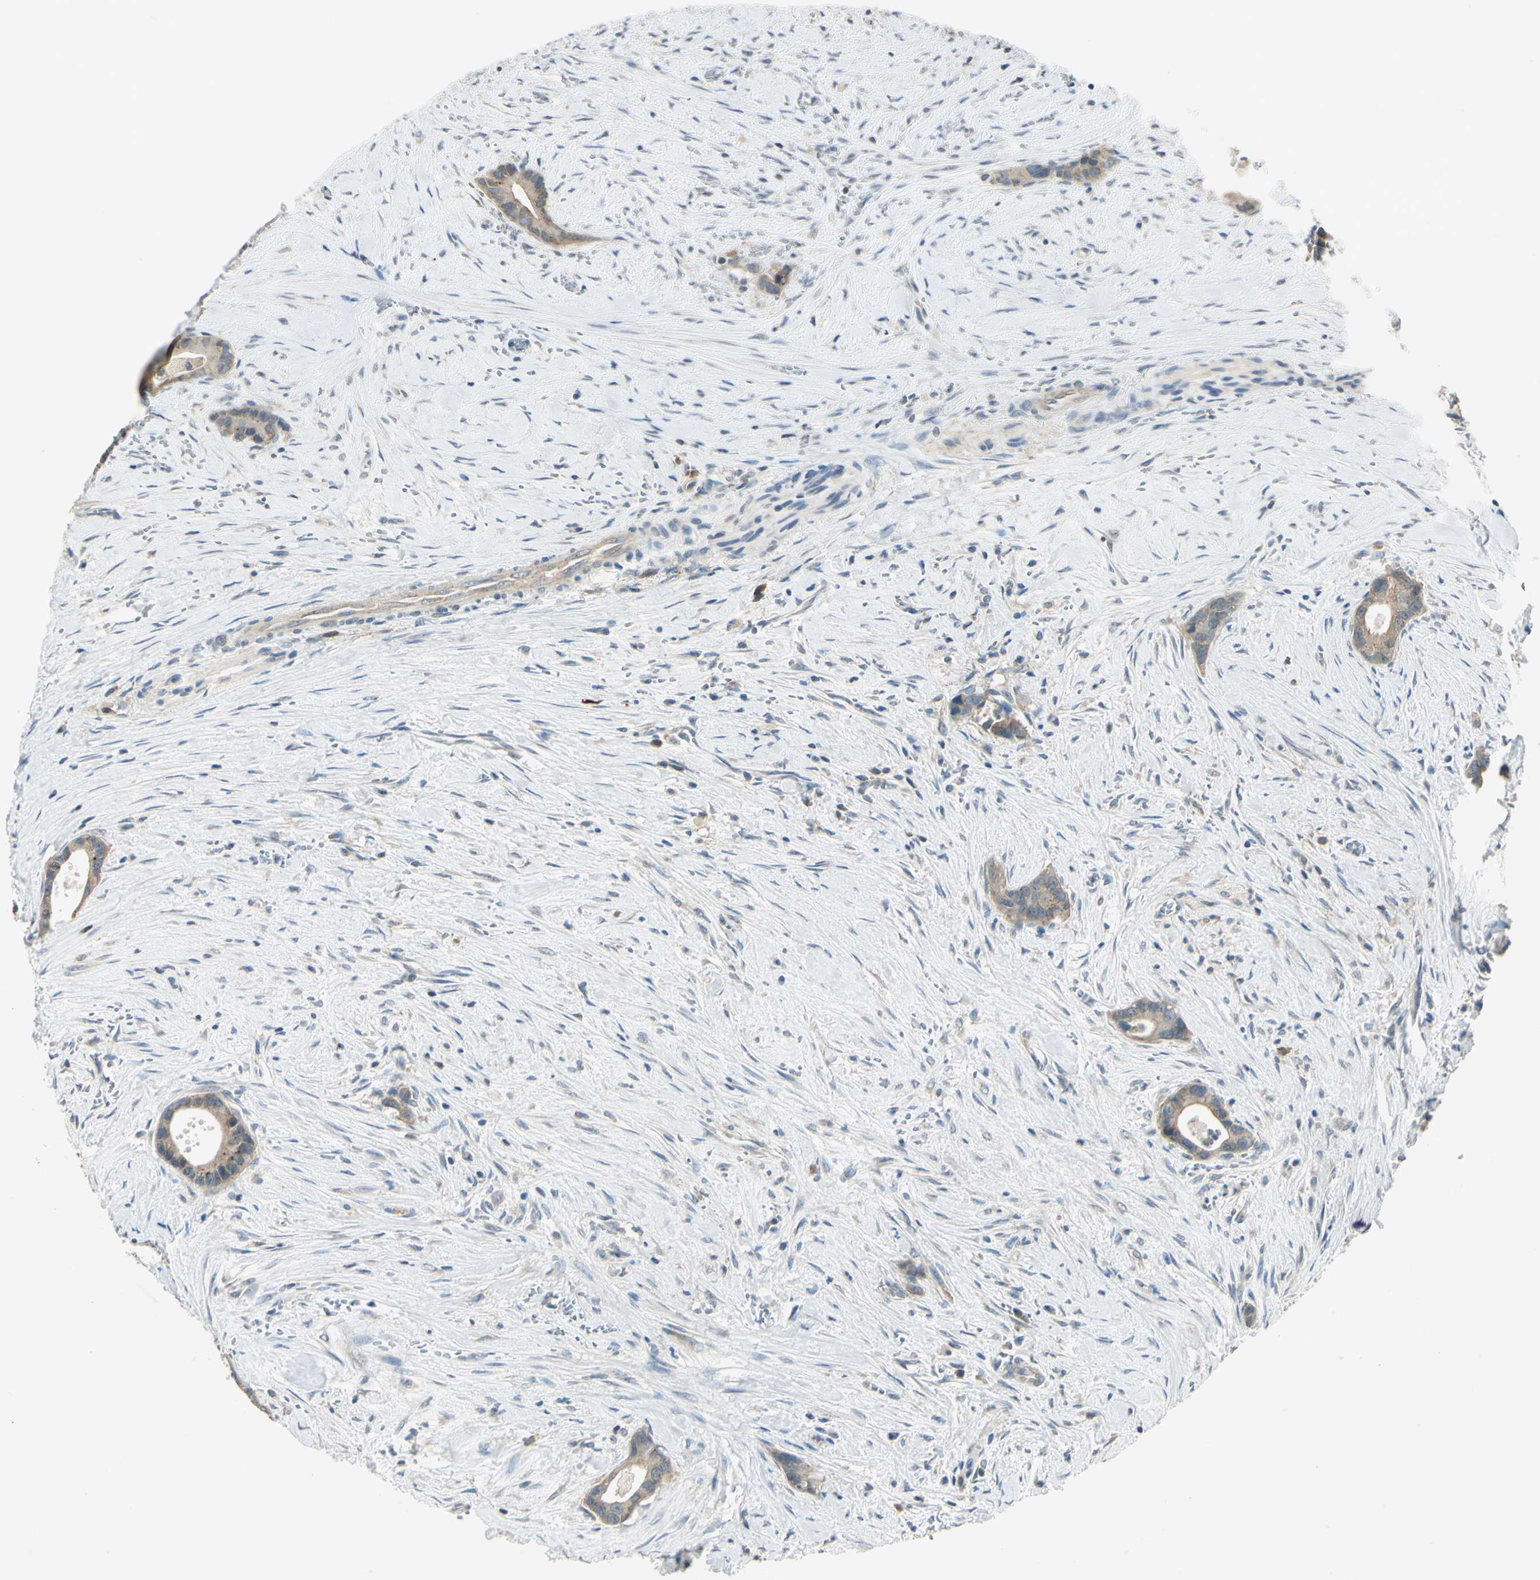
{"staining": {"intensity": "moderate", "quantity": "25%-75%", "location": "cytoplasmic/membranous"}, "tissue": "liver cancer", "cell_type": "Tumor cells", "image_type": "cancer", "snomed": [{"axis": "morphology", "description": "Cholangiocarcinoma"}, {"axis": "topography", "description": "Liver"}], "caption": "Immunohistochemical staining of liver cancer (cholangiocarcinoma) displays medium levels of moderate cytoplasmic/membranous expression in approximately 25%-75% of tumor cells.", "gene": "SHC2", "patient": {"sex": "female", "age": 55}}